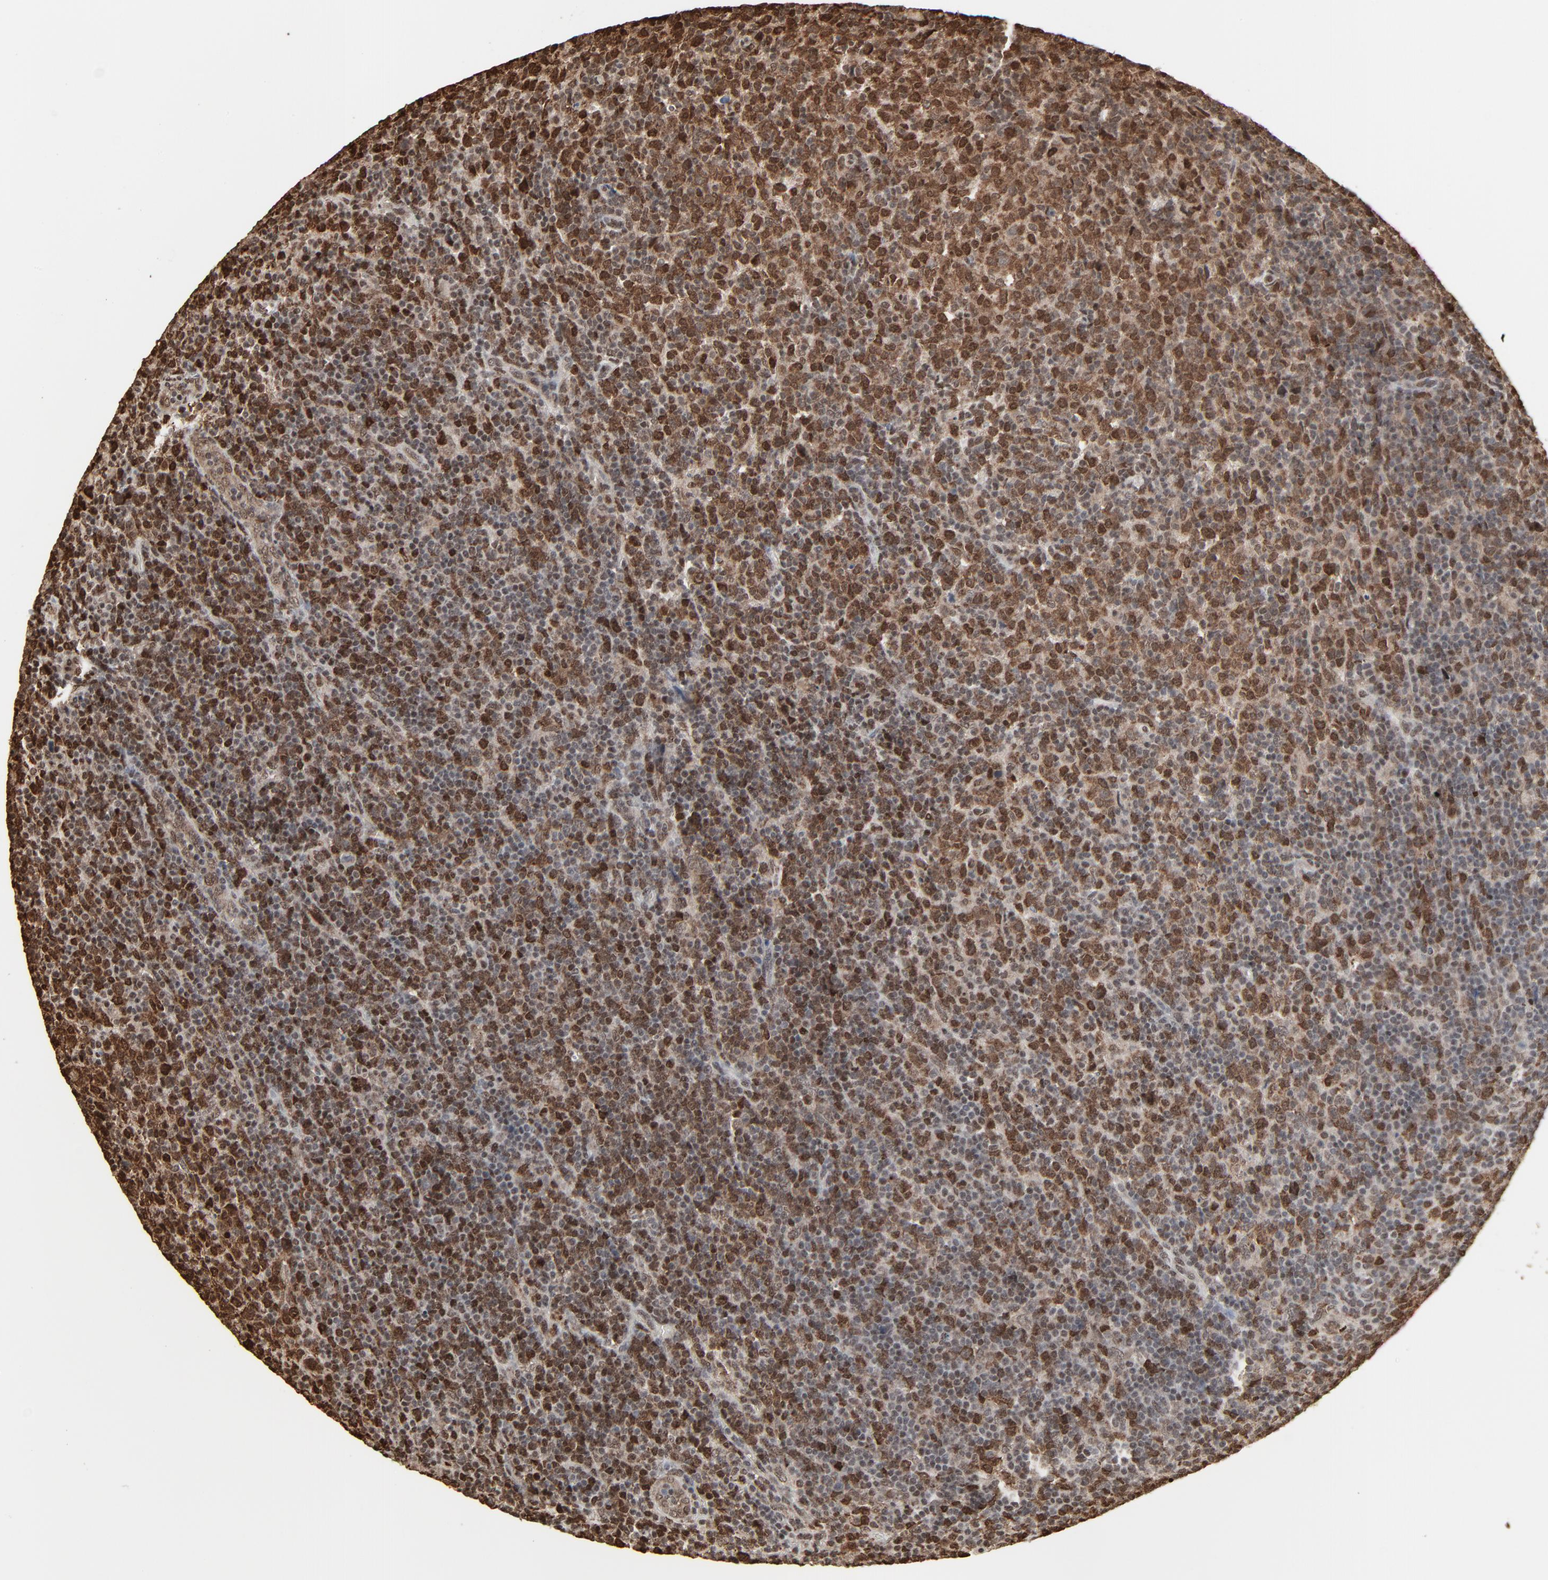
{"staining": {"intensity": "strong", "quantity": ">75%", "location": "cytoplasmic/membranous,nuclear"}, "tissue": "lymphoma", "cell_type": "Tumor cells", "image_type": "cancer", "snomed": [{"axis": "morphology", "description": "Malignant lymphoma, non-Hodgkin's type, Low grade"}, {"axis": "topography", "description": "Lymph node"}], "caption": "DAB immunohistochemical staining of human lymphoma demonstrates strong cytoplasmic/membranous and nuclear protein staining in about >75% of tumor cells. (IHC, brightfield microscopy, high magnification).", "gene": "MEIS2", "patient": {"sex": "male", "age": 70}}